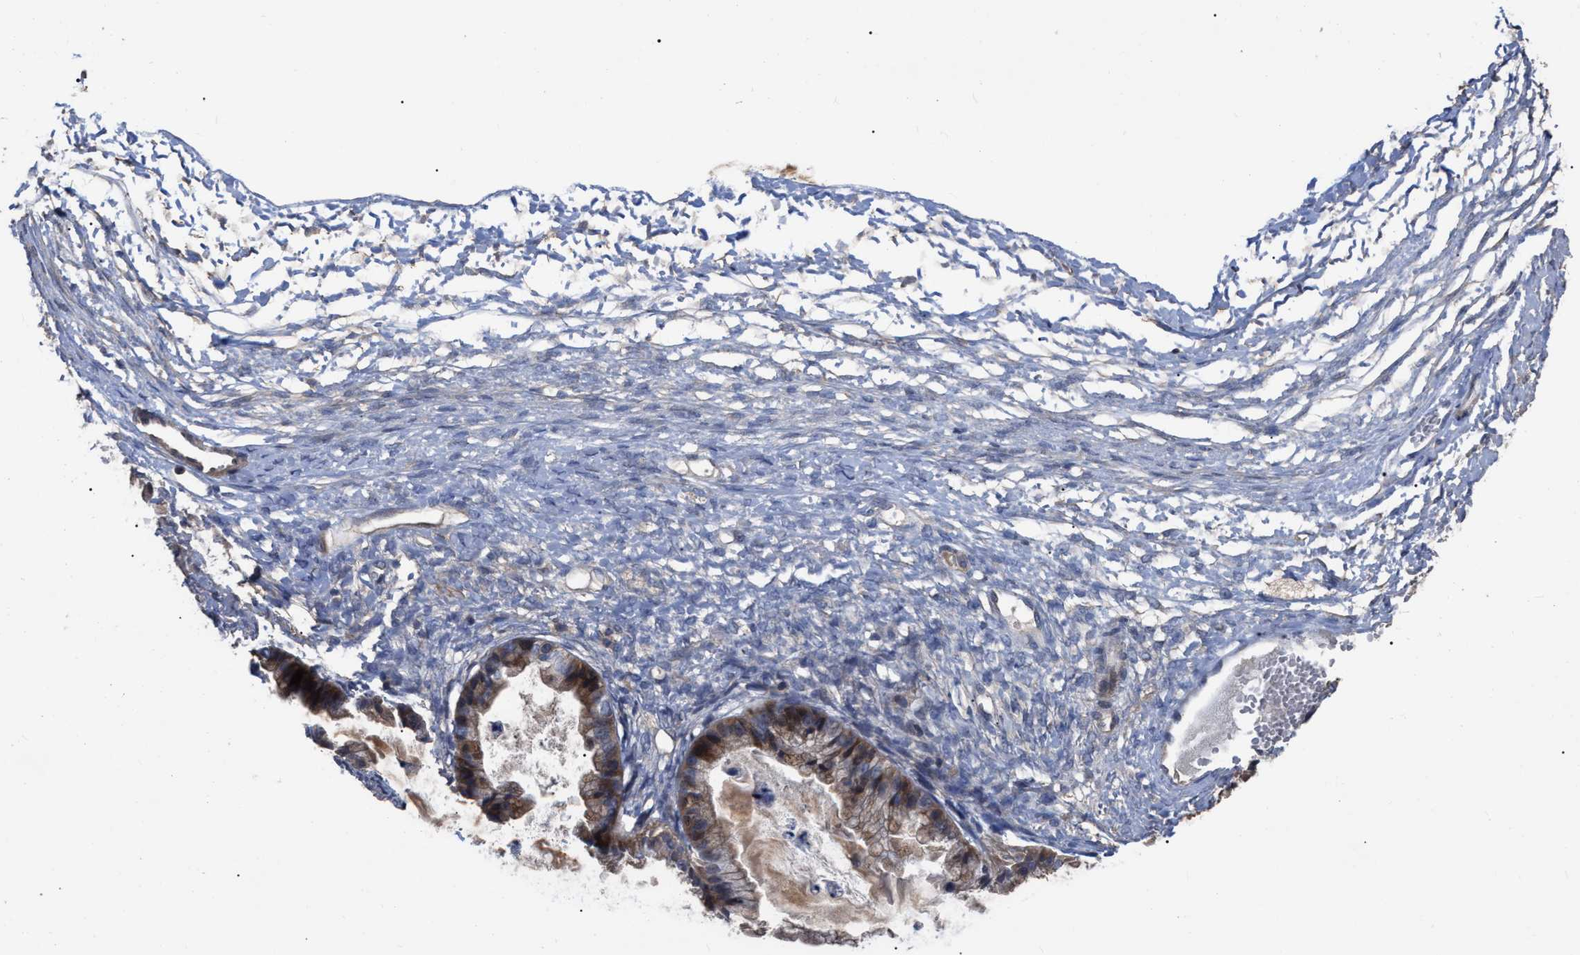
{"staining": {"intensity": "moderate", "quantity": ">75%", "location": "cytoplasmic/membranous"}, "tissue": "ovarian cancer", "cell_type": "Tumor cells", "image_type": "cancer", "snomed": [{"axis": "morphology", "description": "Cystadenocarcinoma, mucinous, NOS"}, {"axis": "topography", "description": "Ovary"}], "caption": "Human mucinous cystadenocarcinoma (ovarian) stained with a protein marker exhibits moderate staining in tumor cells.", "gene": "BTN2A1", "patient": {"sex": "female", "age": 57}}